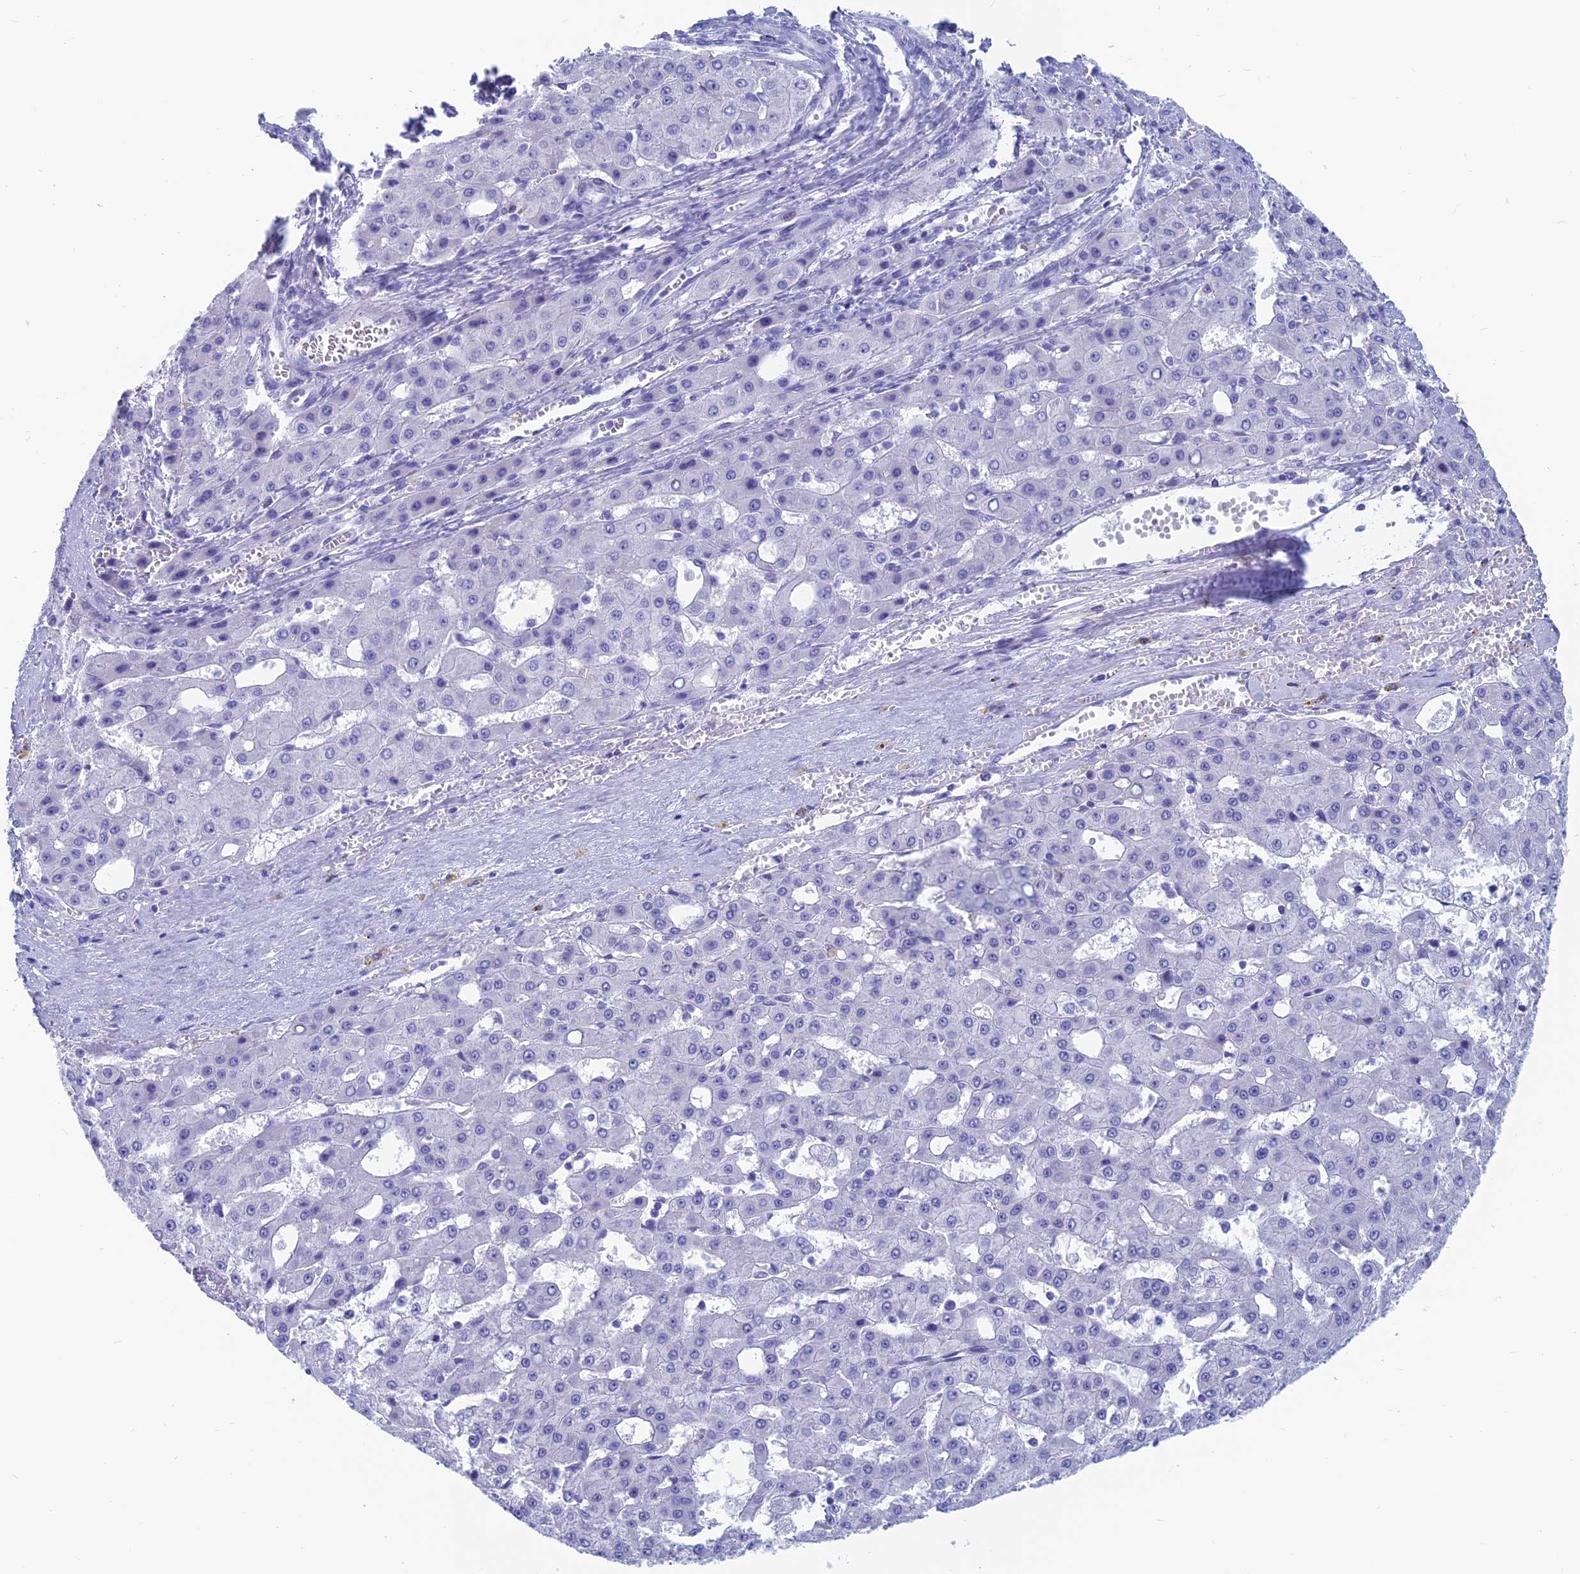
{"staining": {"intensity": "negative", "quantity": "none", "location": "none"}, "tissue": "liver cancer", "cell_type": "Tumor cells", "image_type": "cancer", "snomed": [{"axis": "morphology", "description": "Carcinoma, Hepatocellular, NOS"}, {"axis": "topography", "description": "Liver"}], "caption": "The IHC histopathology image has no significant positivity in tumor cells of liver cancer (hepatocellular carcinoma) tissue.", "gene": "CAPS", "patient": {"sex": "male", "age": 47}}